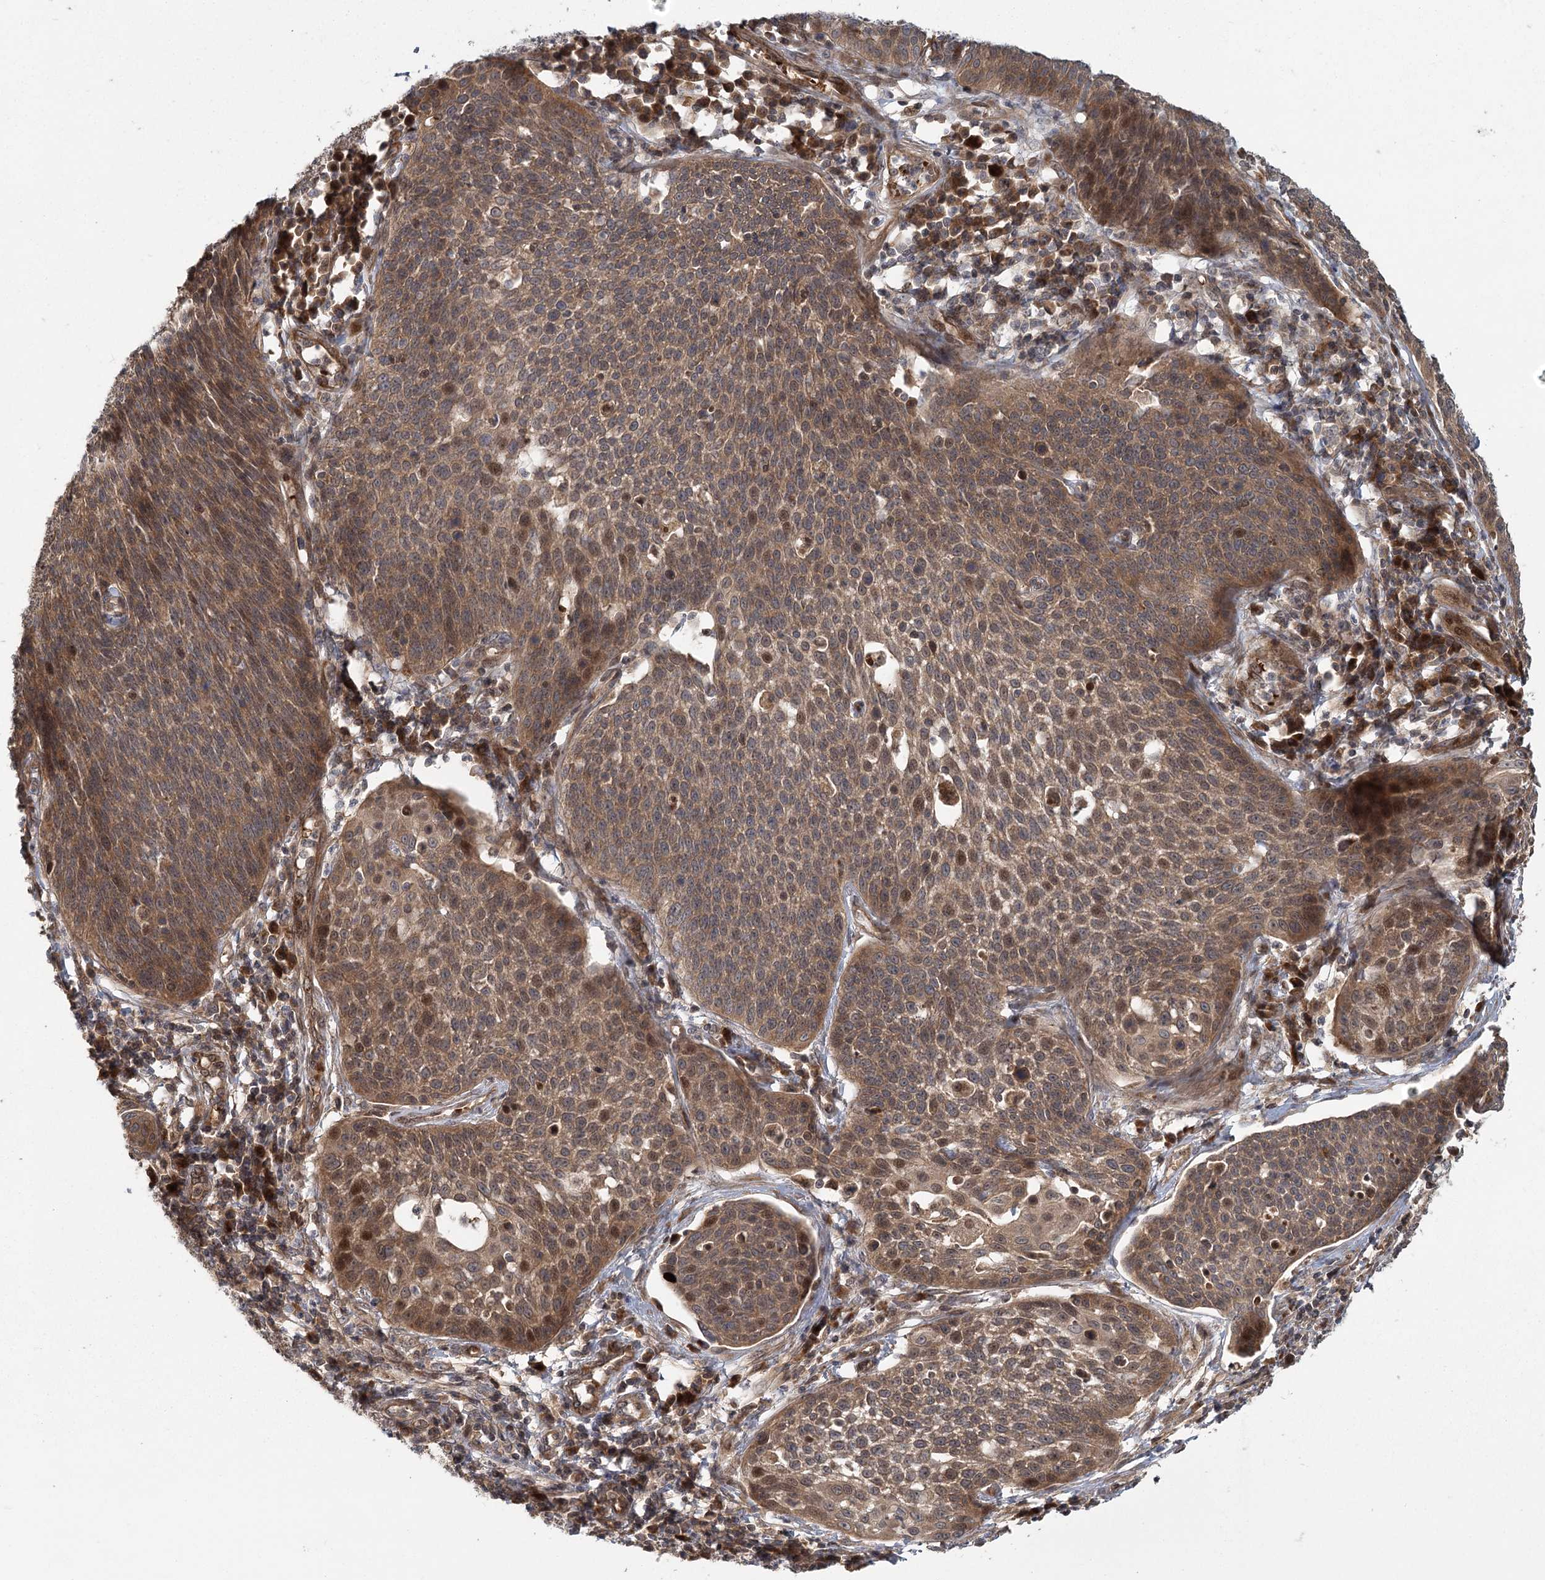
{"staining": {"intensity": "moderate", "quantity": ">75%", "location": "cytoplasmic/membranous,nuclear"}, "tissue": "cervical cancer", "cell_type": "Tumor cells", "image_type": "cancer", "snomed": [{"axis": "morphology", "description": "Squamous cell carcinoma, NOS"}, {"axis": "topography", "description": "Cervix"}], "caption": "The image demonstrates staining of squamous cell carcinoma (cervical), revealing moderate cytoplasmic/membranous and nuclear protein positivity (brown color) within tumor cells.", "gene": "RAPGEF6", "patient": {"sex": "female", "age": 34}}